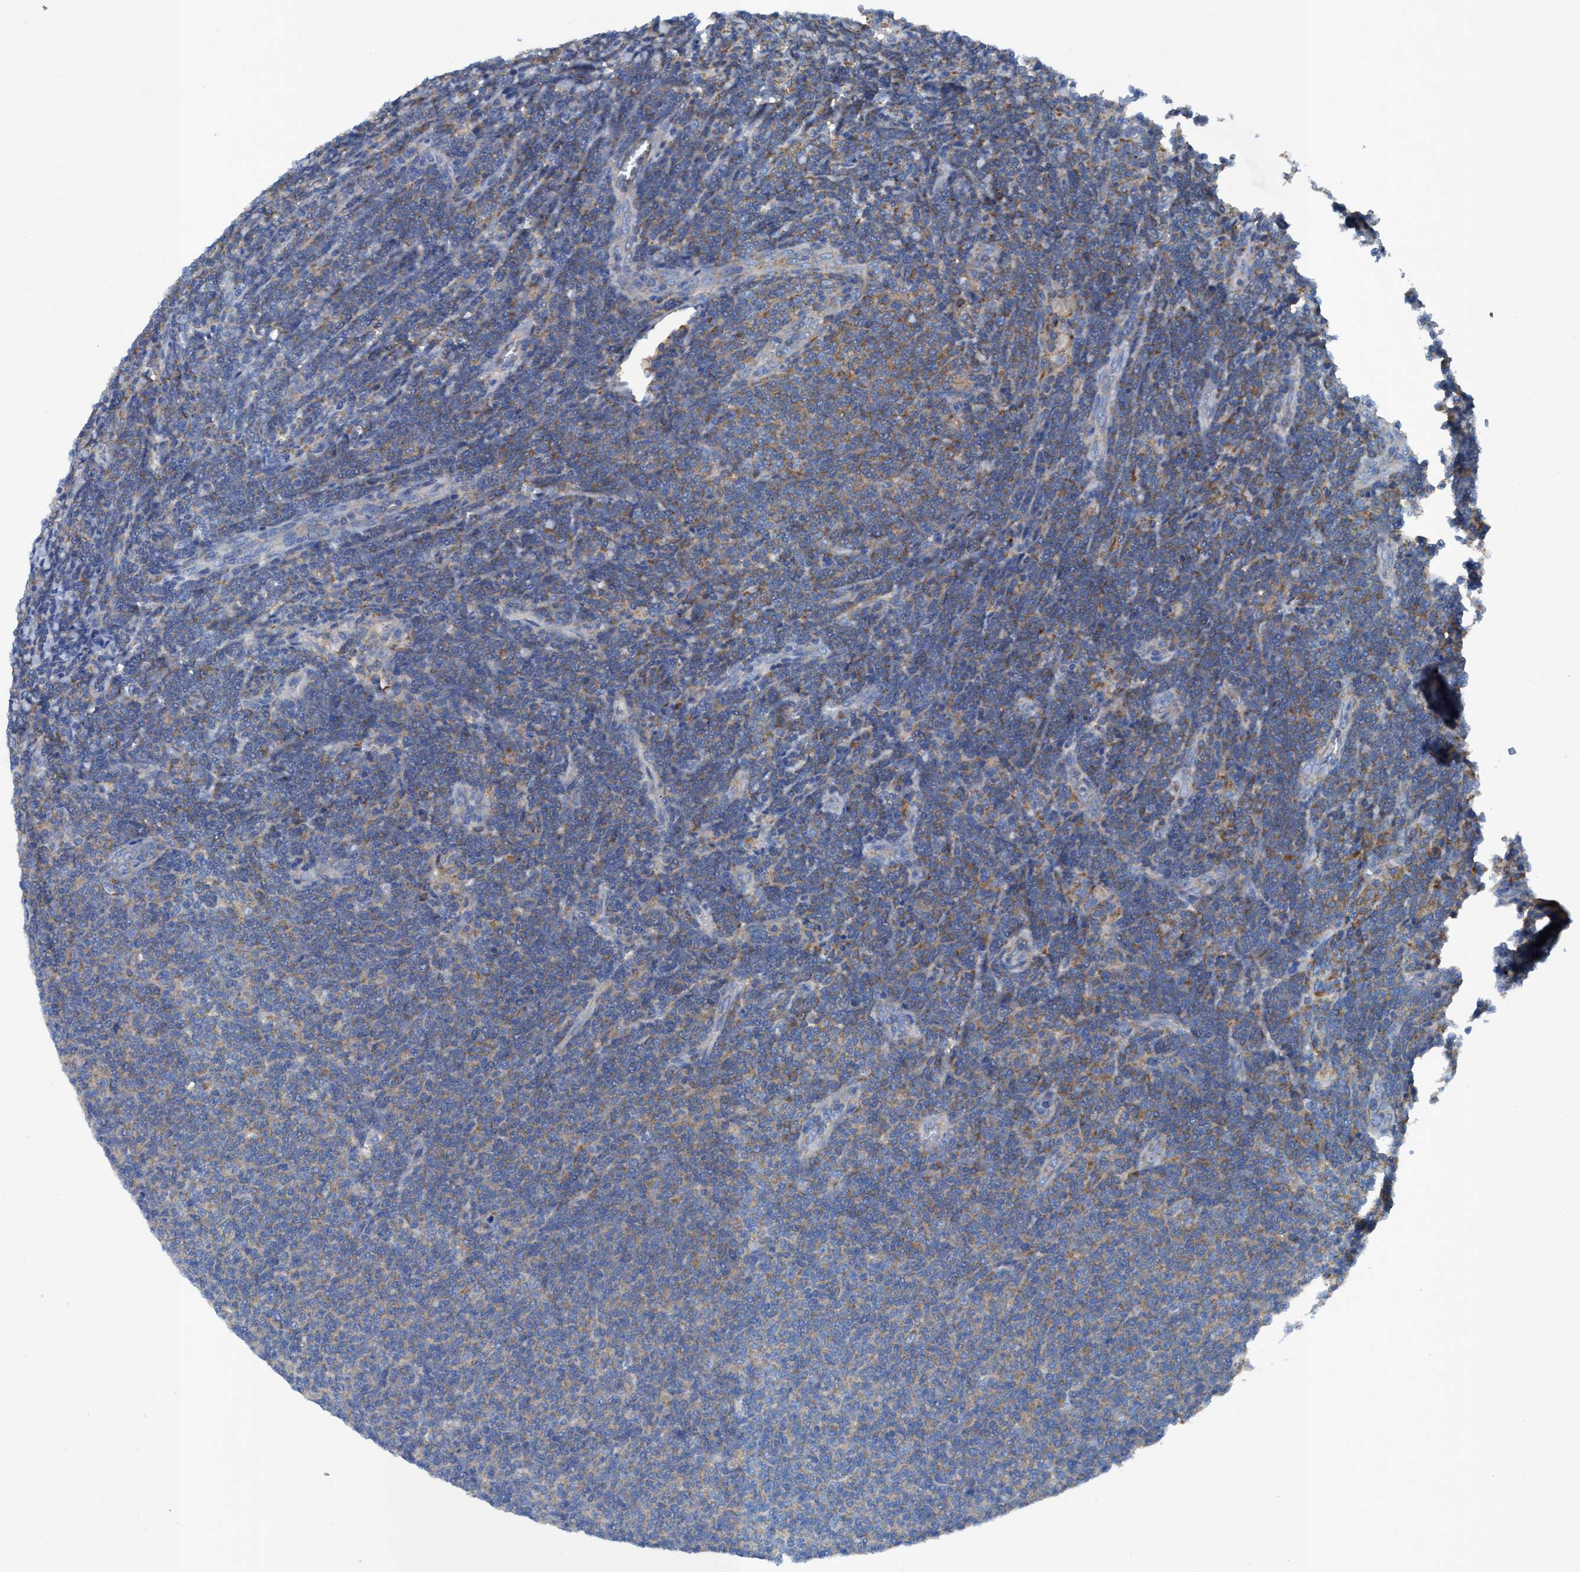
{"staining": {"intensity": "weak", "quantity": "25%-75%", "location": "cytoplasmic/membranous"}, "tissue": "lymphoma", "cell_type": "Tumor cells", "image_type": "cancer", "snomed": [{"axis": "morphology", "description": "Malignant lymphoma, non-Hodgkin's type, Low grade"}, {"axis": "topography", "description": "Lymph node"}], "caption": "The micrograph shows immunohistochemical staining of low-grade malignant lymphoma, non-Hodgkin's type. There is weak cytoplasmic/membranous expression is present in about 25%-75% of tumor cells. The protein is shown in brown color, while the nuclei are stained blue.", "gene": "NMT1", "patient": {"sex": "male", "age": 66}}